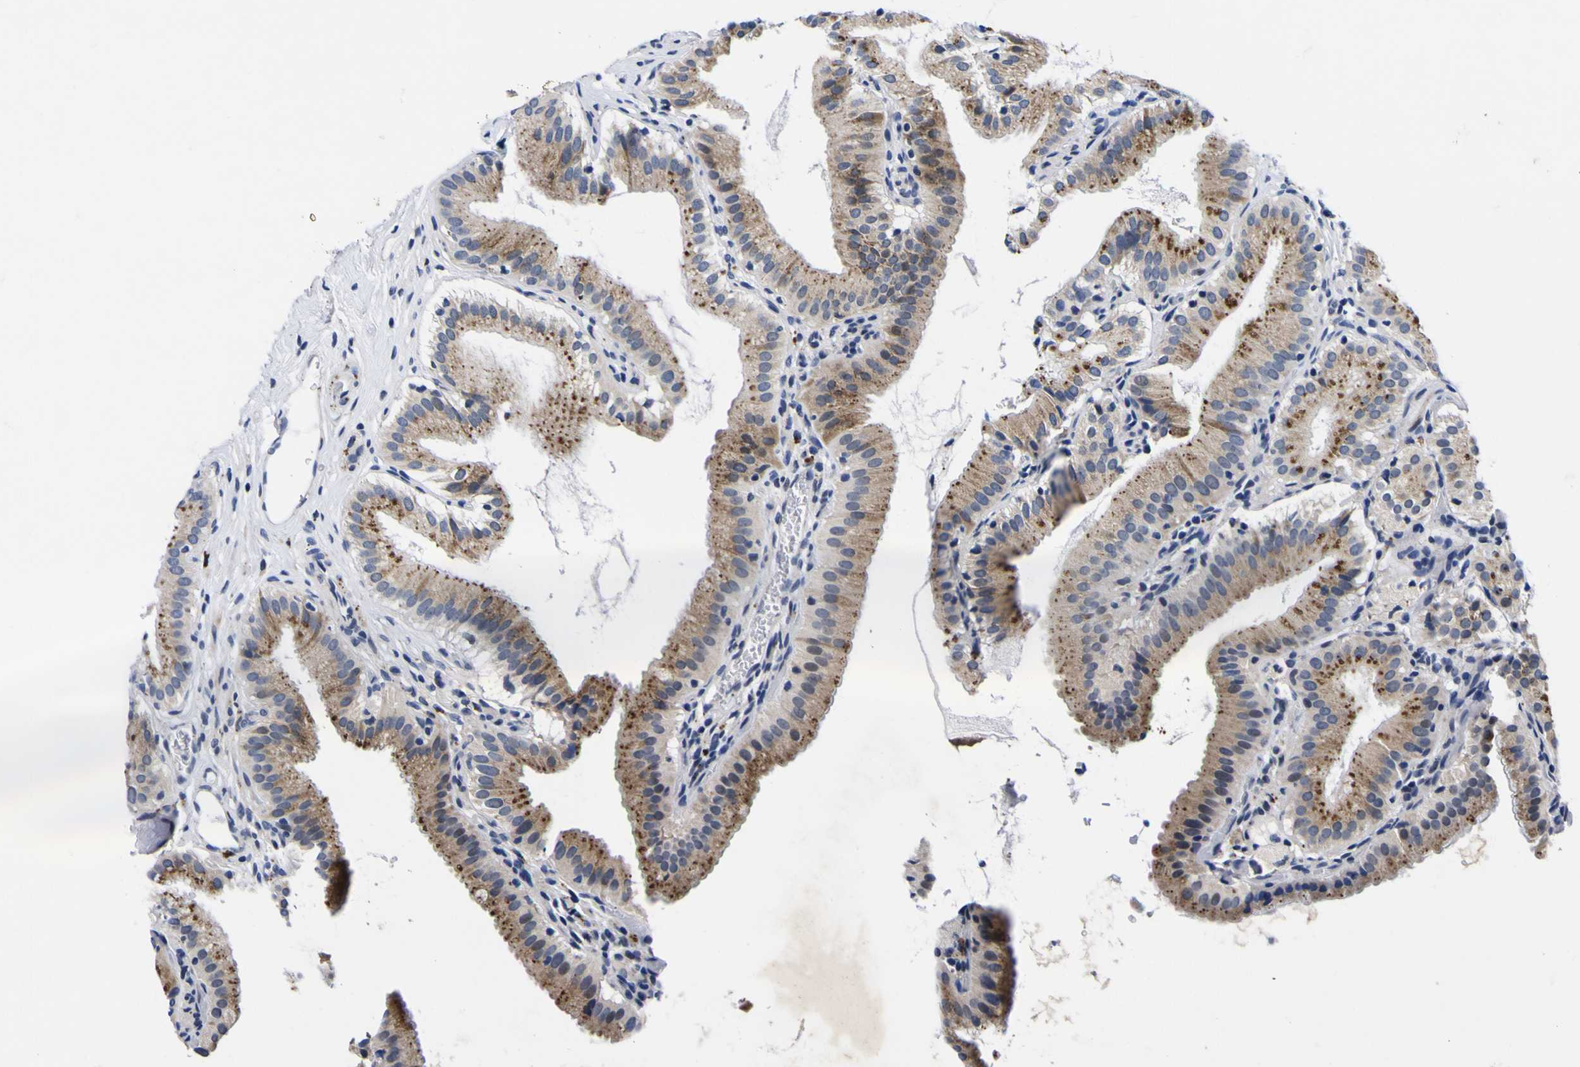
{"staining": {"intensity": "moderate", "quantity": ">75%", "location": "cytoplasmic/membranous"}, "tissue": "gallbladder", "cell_type": "Glandular cells", "image_type": "normal", "snomed": [{"axis": "morphology", "description": "Normal tissue, NOS"}, {"axis": "topography", "description": "Gallbladder"}], "caption": "Benign gallbladder was stained to show a protein in brown. There is medium levels of moderate cytoplasmic/membranous positivity in about >75% of glandular cells. Using DAB (3,3'-diaminobenzidine) (brown) and hematoxylin (blue) stains, captured at high magnification using brightfield microscopy.", "gene": "IGFLR1", "patient": {"sex": "male", "age": 54}}